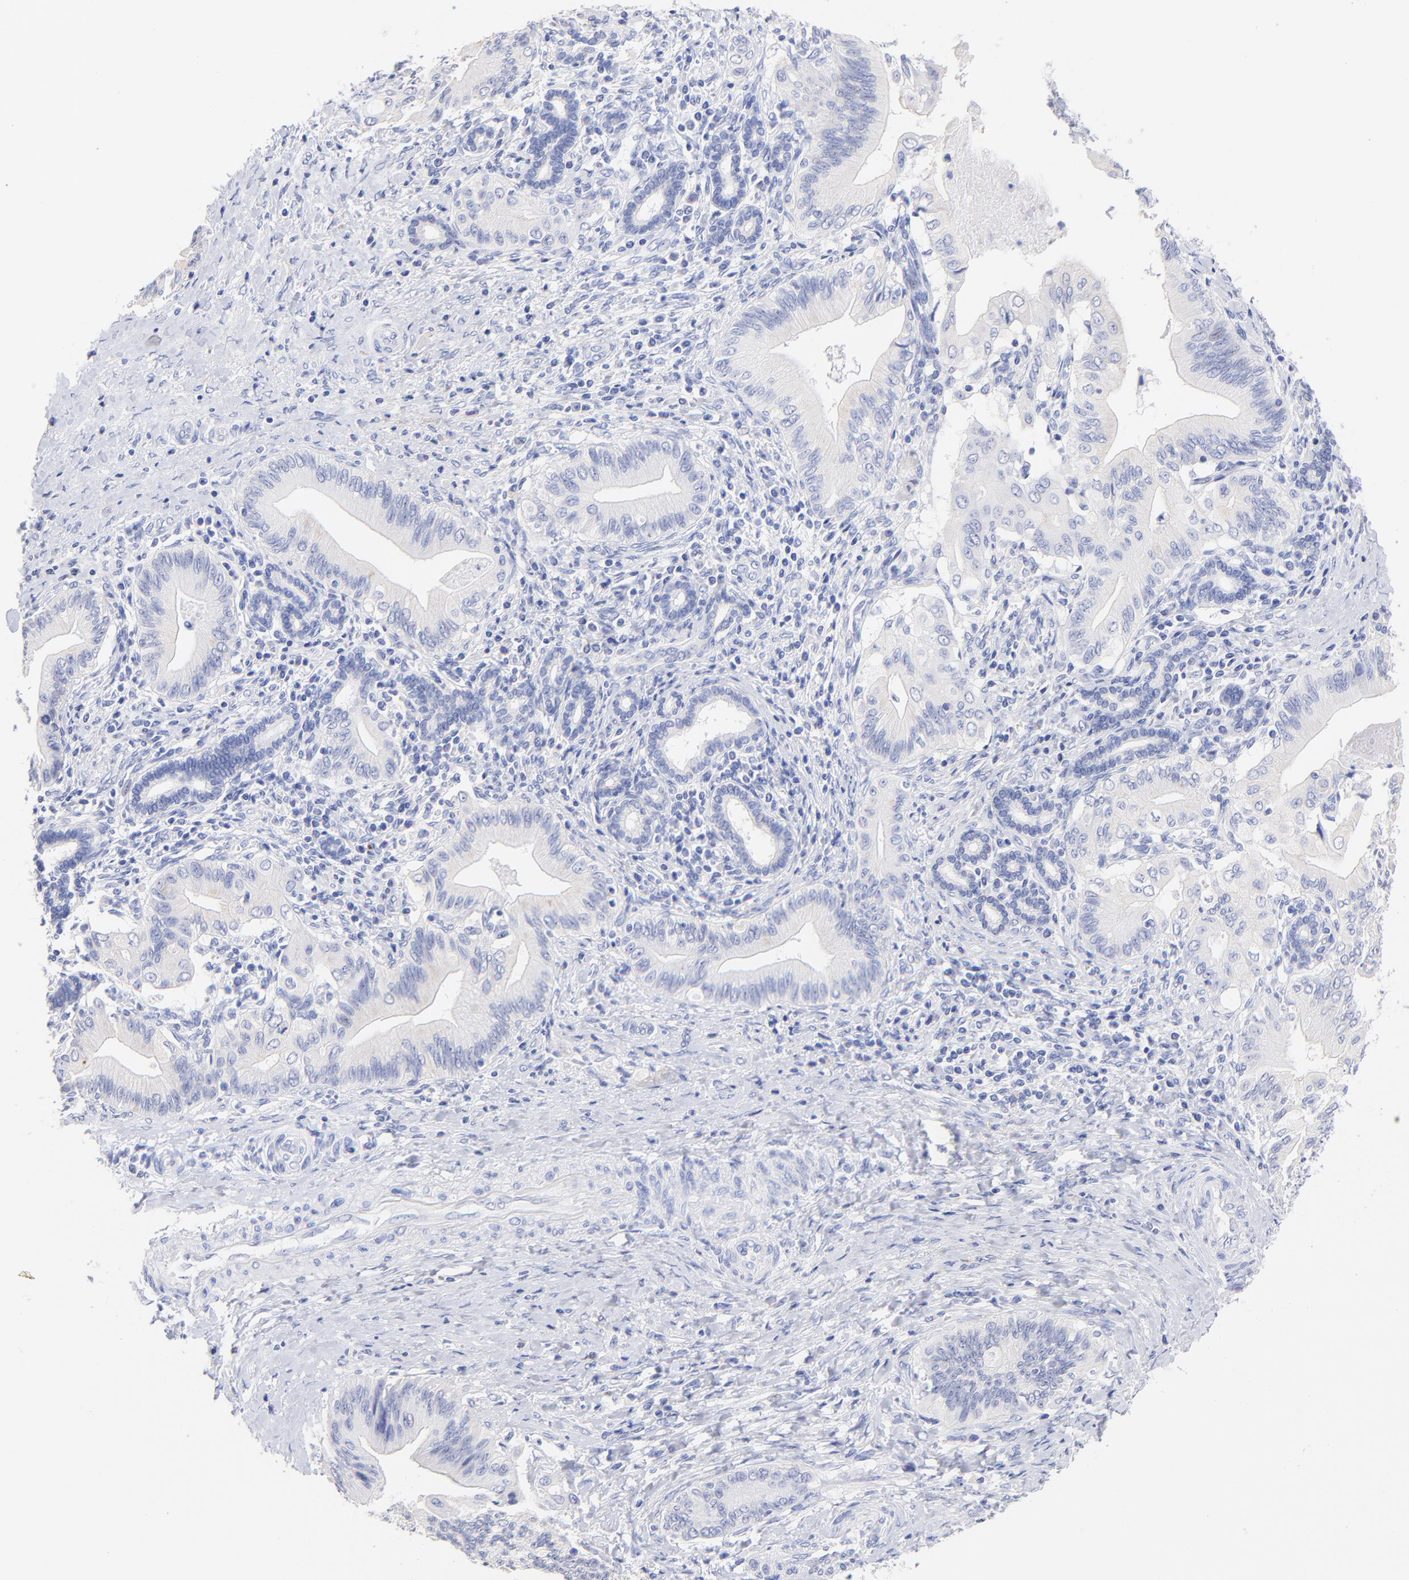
{"staining": {"intensity": "negative", "quantity": "none", "location": "none"}, "tissue": "liver cancer", "cell_type": "Tumor cells", "image_type": "cancer", "snomed": [{"axis": "morphology", "description": "Cholangiocarcinoma"}, {"axis": "topography", "description": "Liver"}], "caption": "Tumor cells are negative for brown protein staining in cholangiocarcinoma (liver).", "gene": "CFAP57", "patient": {"sex": "male", "age": 58}}